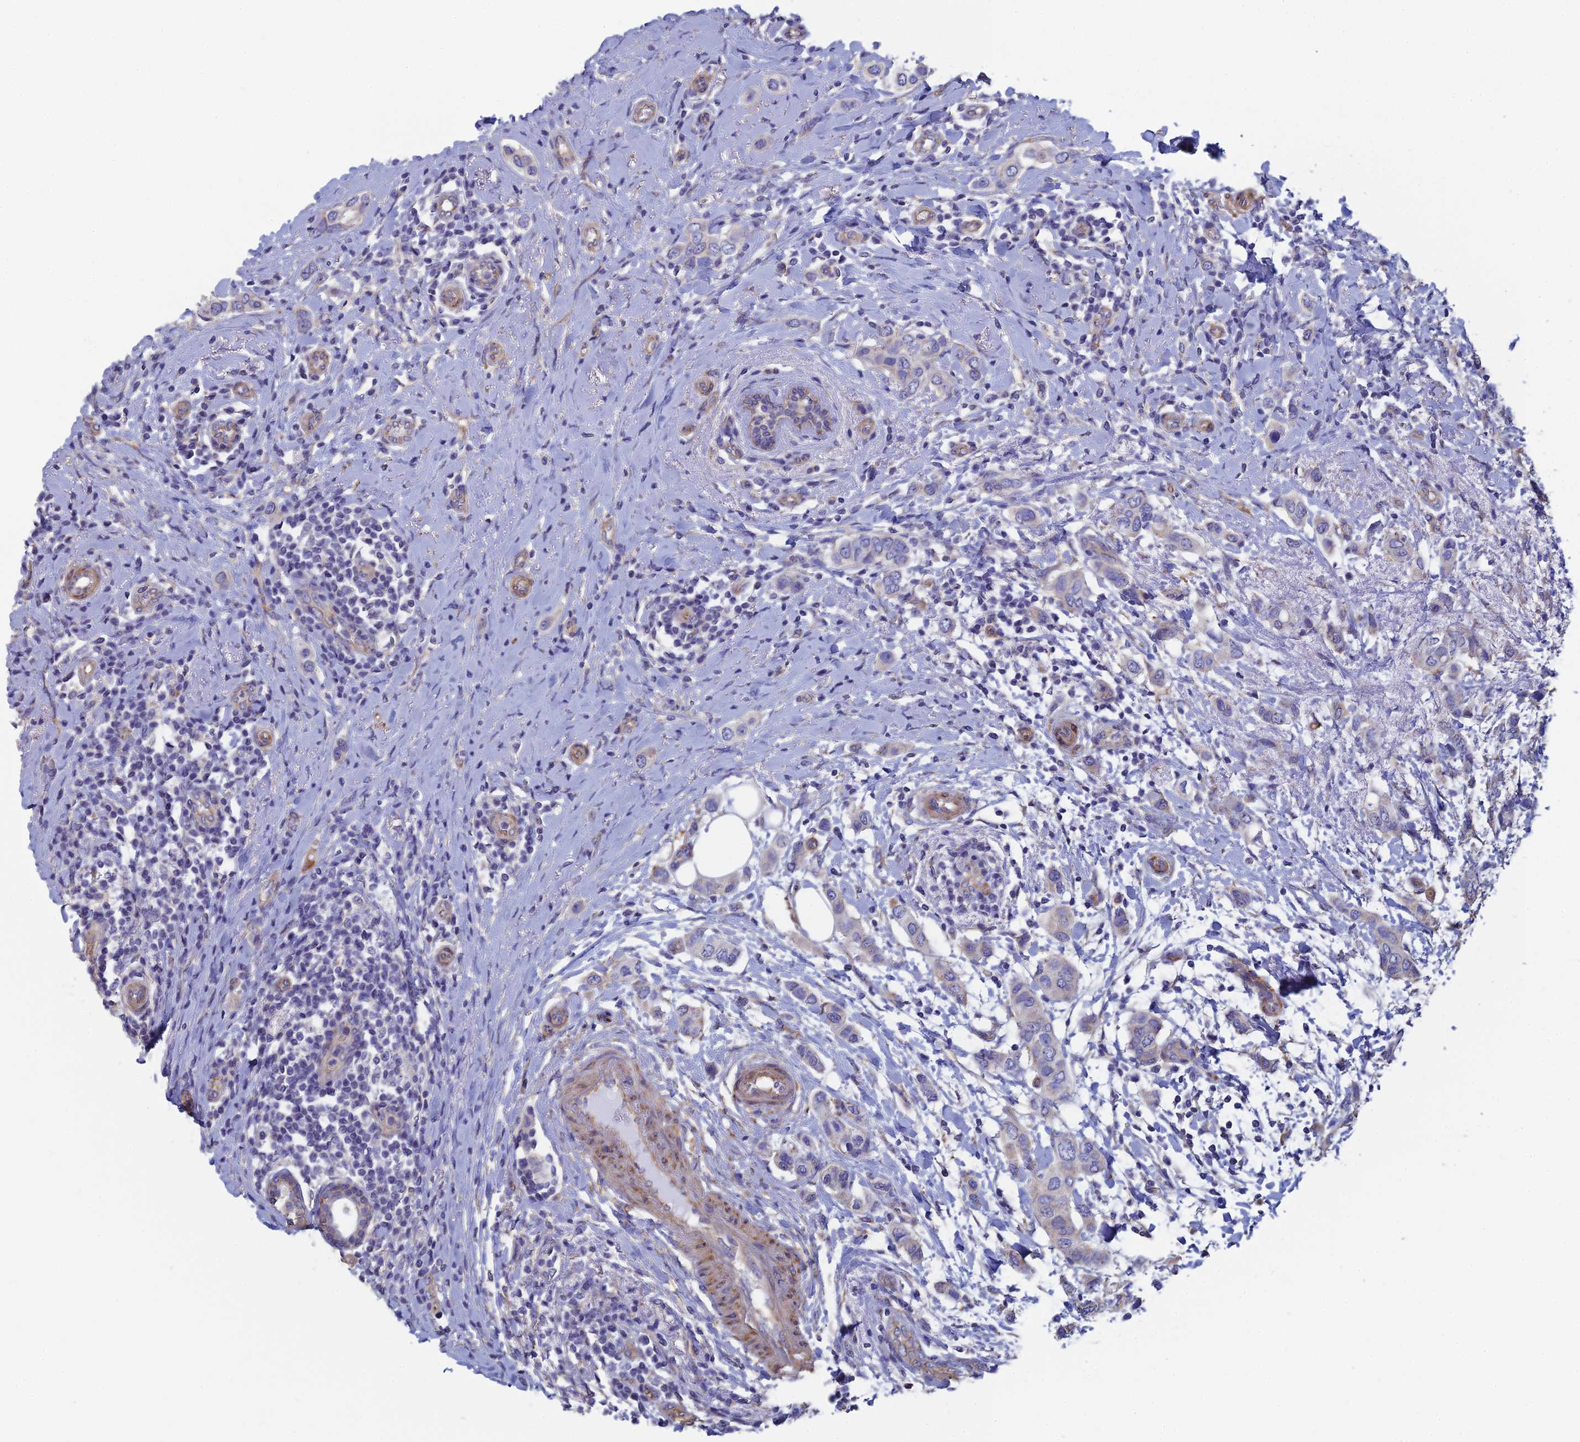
{"staining": {"intensity": "negative", "quantity": "none", "location": "none"}, "tissue": "breast cancer", "cell_type": "Tumor cells", "image_type": "cancer", "snomed": [{"axis": "morphology", "description": "Lobular carcinoma"}, {"axis": "topography", "description": "Breast"}], "caption": "This is a image of IHC staining of breast cancer (lobular carcinoma), which shows no positivity in tumor cells.", "gene": "PCDHA5", "patient": {"sex": "female", "age": 51}}